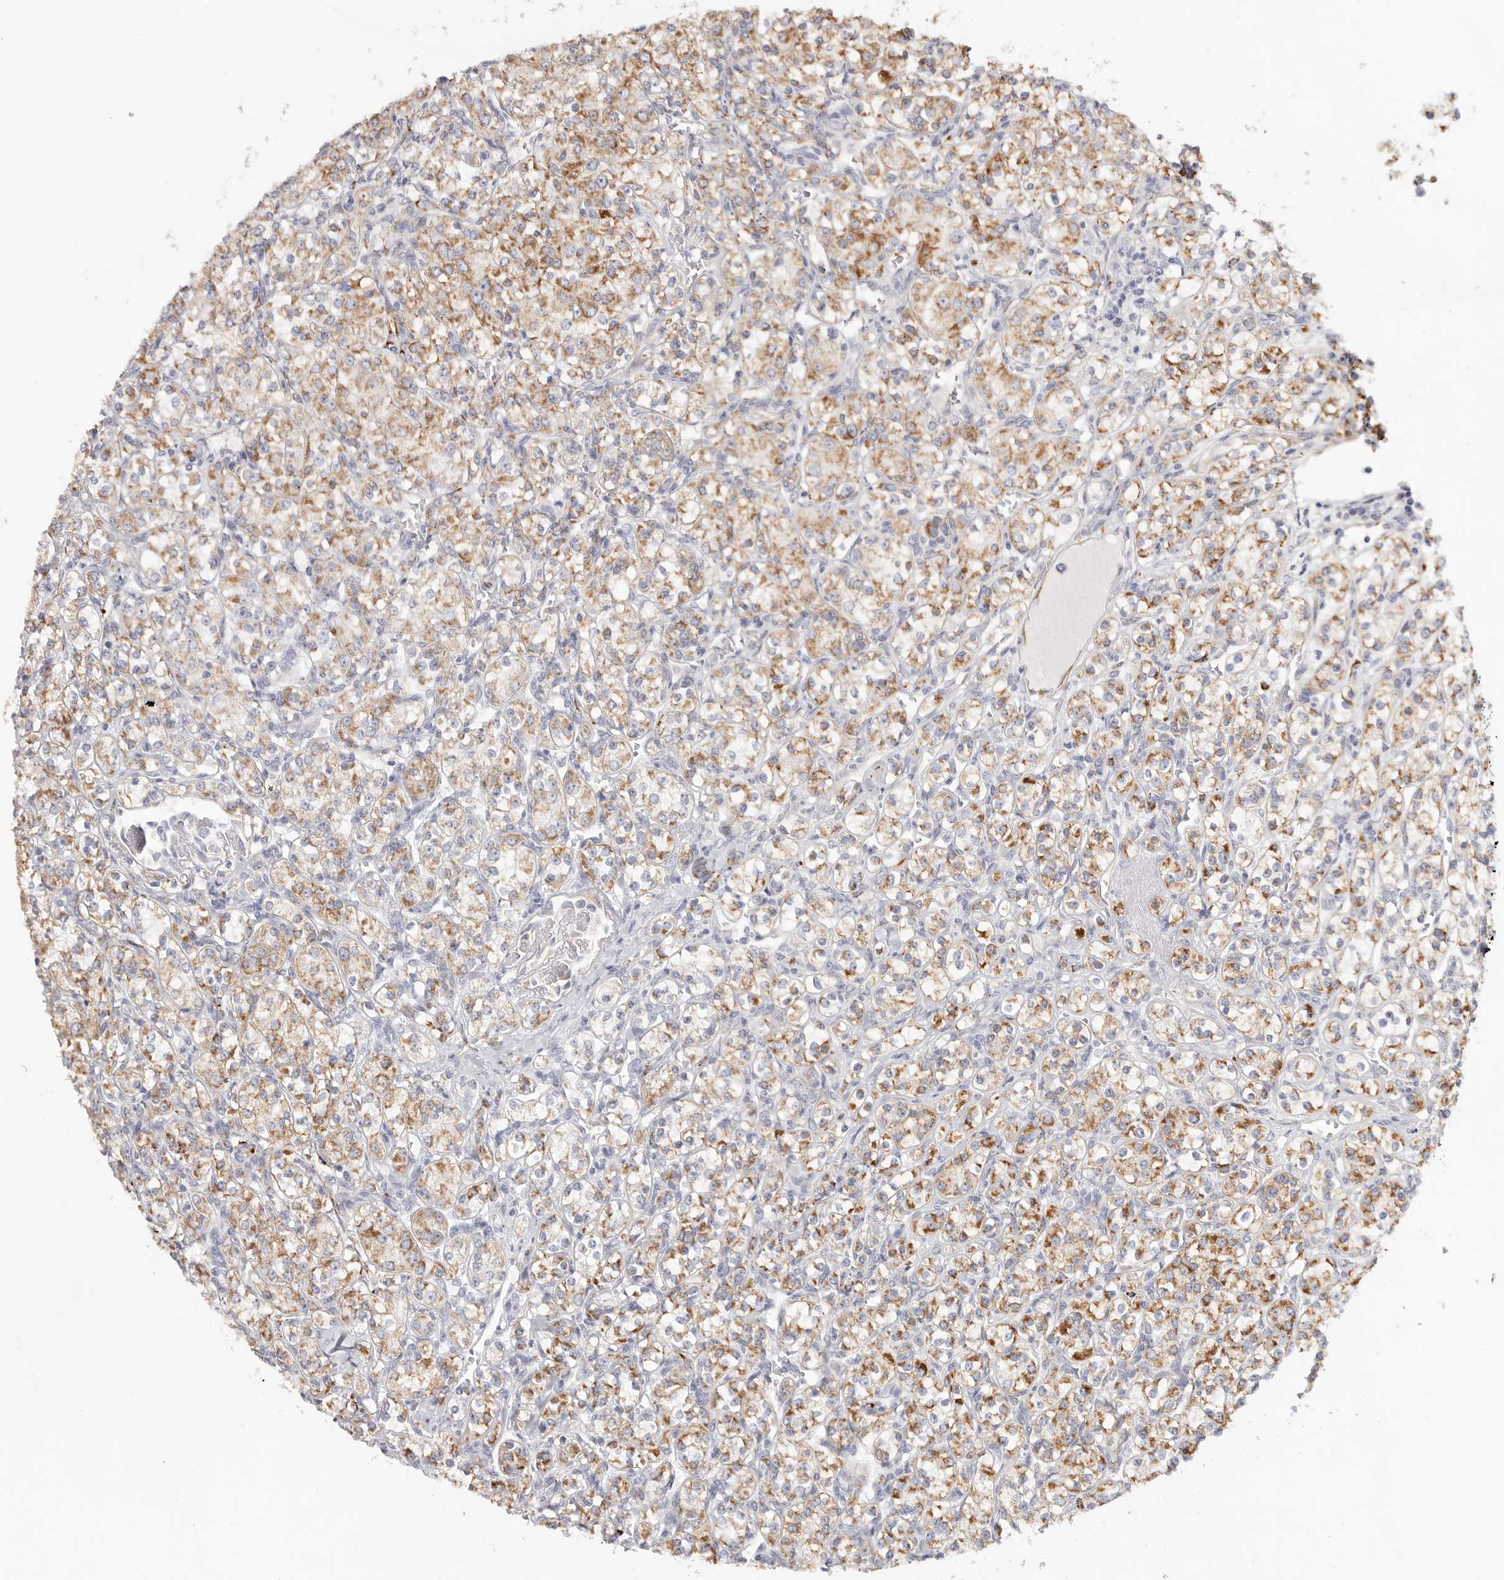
{"staining": {"intensity": "moderate", "quantity": ">75%", "location": "cytoplasmic/membranous"}, "tissue": "renal cancer", "cell_type": "Tumor cells", "image_type": "cancer", "snomed": [{"axis": "morphology", "description": "Adenocarcinoma, NOS"}, {"axis": "topography", "description": "Kidney"}], "caption": "A histopathology image of renal cancer stained for a protein shows moderate cytoplasmic/membranous brown staining in tumor cells.", "gene": "ELP3", "patient": {"sex": "male", "age": 77}}